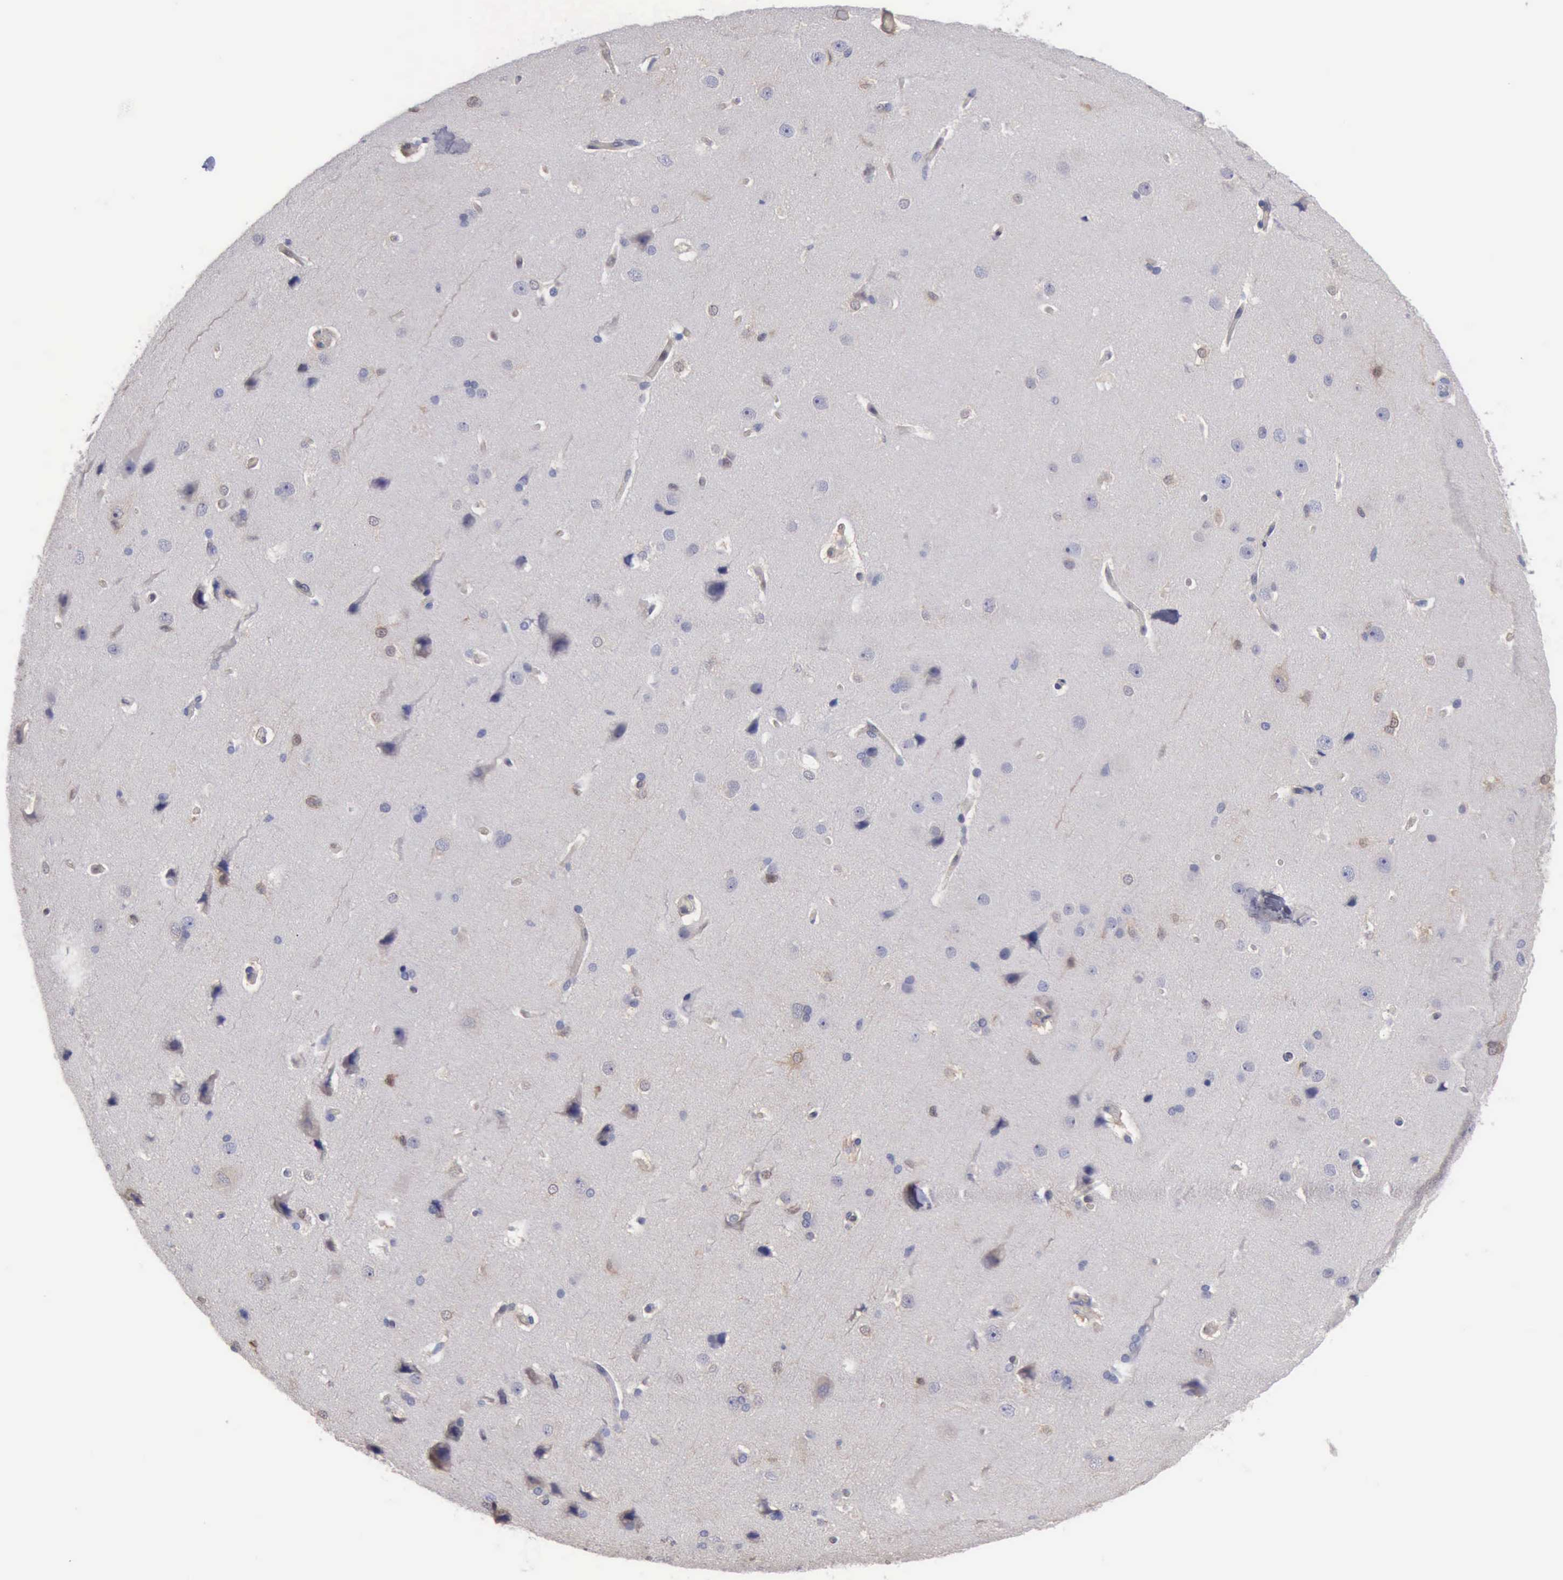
{"staining": {"intensity": "moderate", "quantity": "<25%", "location": "cytoplasmic/membranous,nuclear"}, "tissue": "cerebral cortex", "cell_type": "Endothelial cells", "image_type": "normal", "snomed": [{"axis": "morphology", "description": "Normal tissue, NOS"}, {"axis": "topography", "description": "Cerebral cortex"}], "caption": "The image exhibits staining of benign cerebral cortex, revealing moderate cytoplasmic/membranous,nuclear protein positivity (brown color) within endothelial cells.", "gene": "STAT1", "patient": {"sex": "female", "age": 45}}